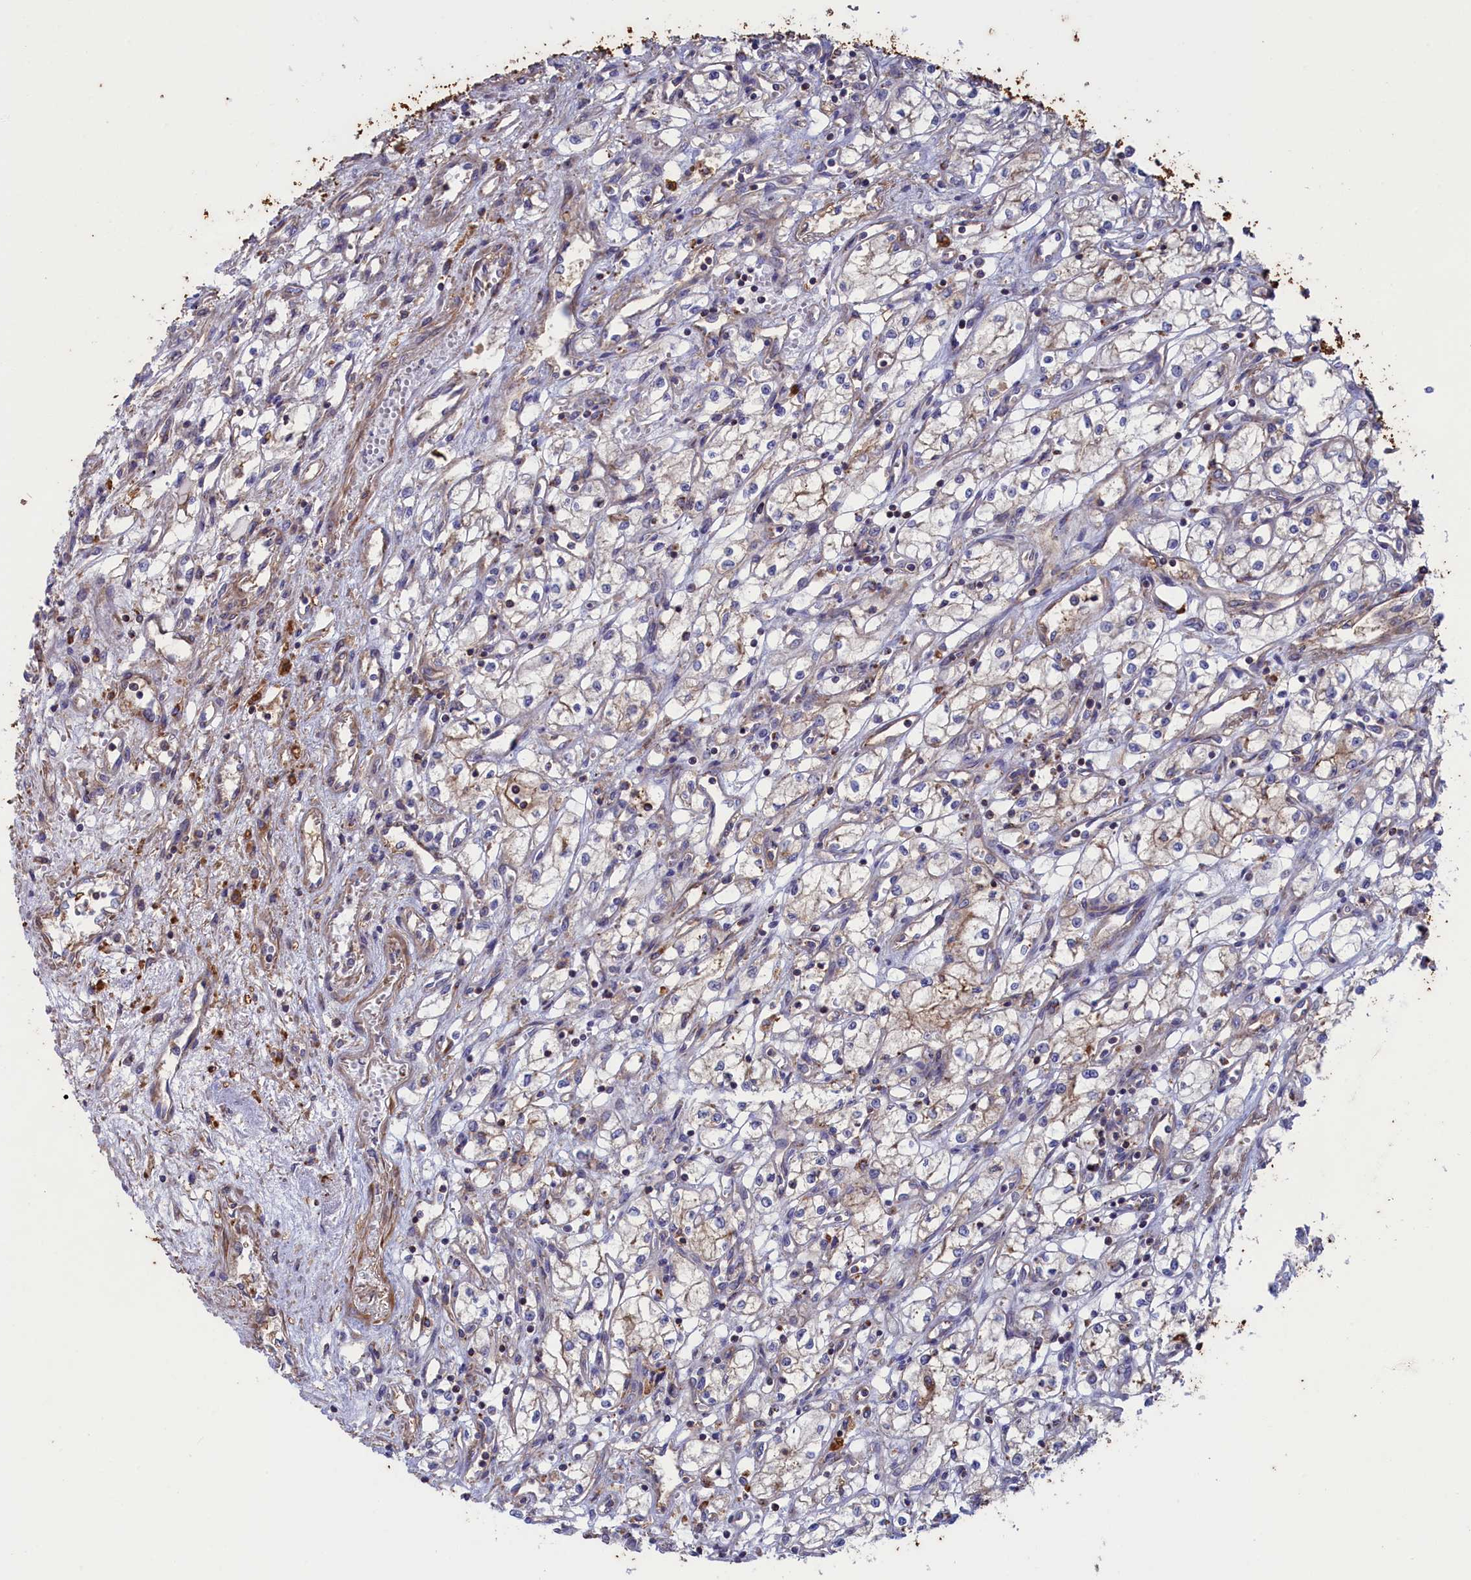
{"staining": {"intensity": "weak", "quantity": "<25%", "location": "cytoplasmic/membranous"}, "tissue": "renal cancer", "cell_type": "Tumor cells", "image_type": "cancer", "snomed": [{"axis": "morphology", "description": "Adenocarcinoma, NOS"}, {"axis": "topography", "description": "Kidney"}], "caption": "Tumor cells are negative for protein expression in human renal cancer.", "gene": "SCAMP4", "patient": {"sex": "male", "age": 59}}